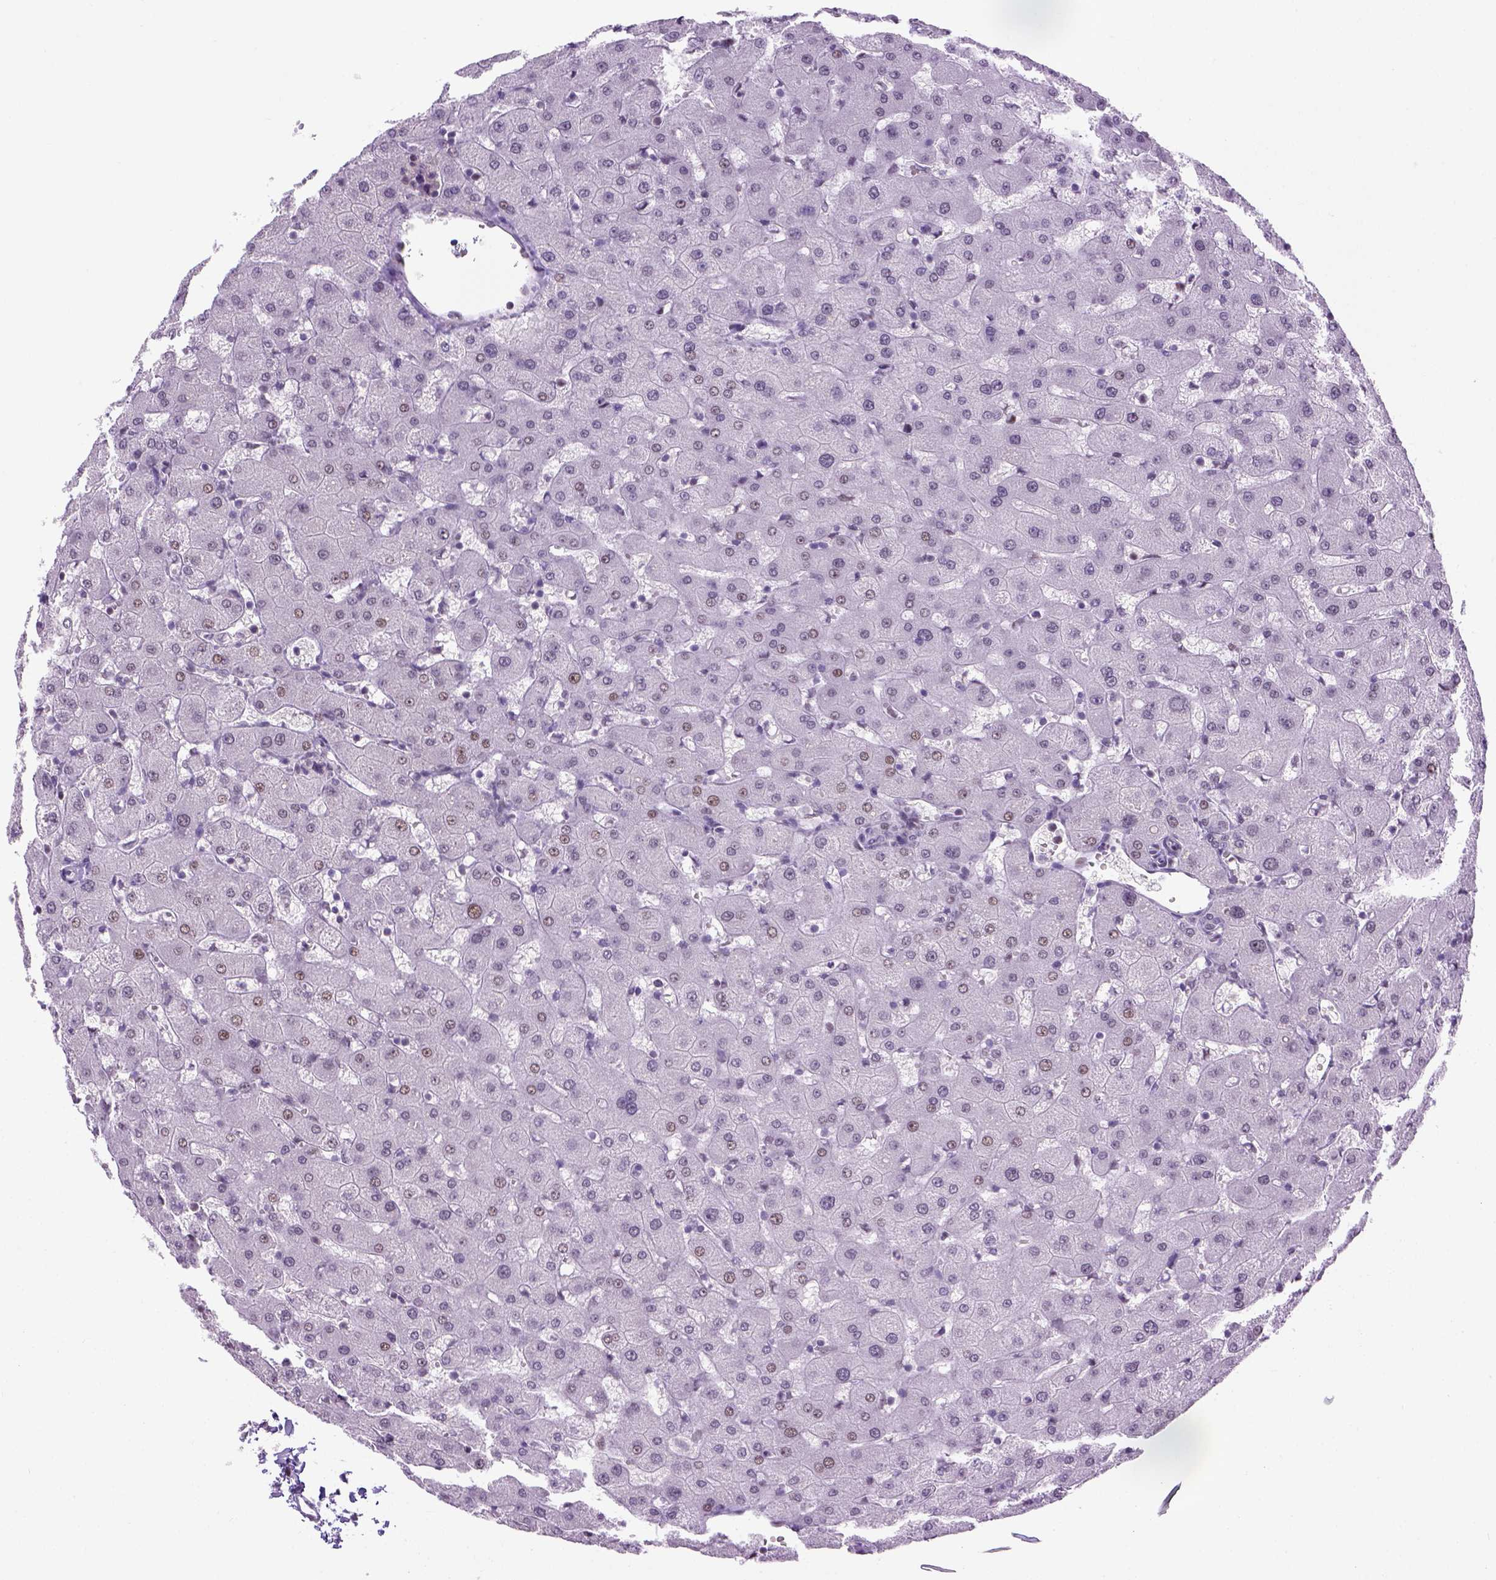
{"staining": {"intensity": "negative", "quantity": "none", "location": "none"}, "tissue": "liver", "cell_type": "Cholangiocytes", "image_type": "normal", "snomed": [{"axis": "morphology", "description": "Normal tissue, NOS"}, {"axis": "topography", "description": "Liver"}], "caption": "The micrograph exhibits no significant positivity in cholangiocytes of liver. (IHC, brightfield microscopy, high magnification).", "gene": "TBPL1", "patient": {"sex": "female", "age": 63}}